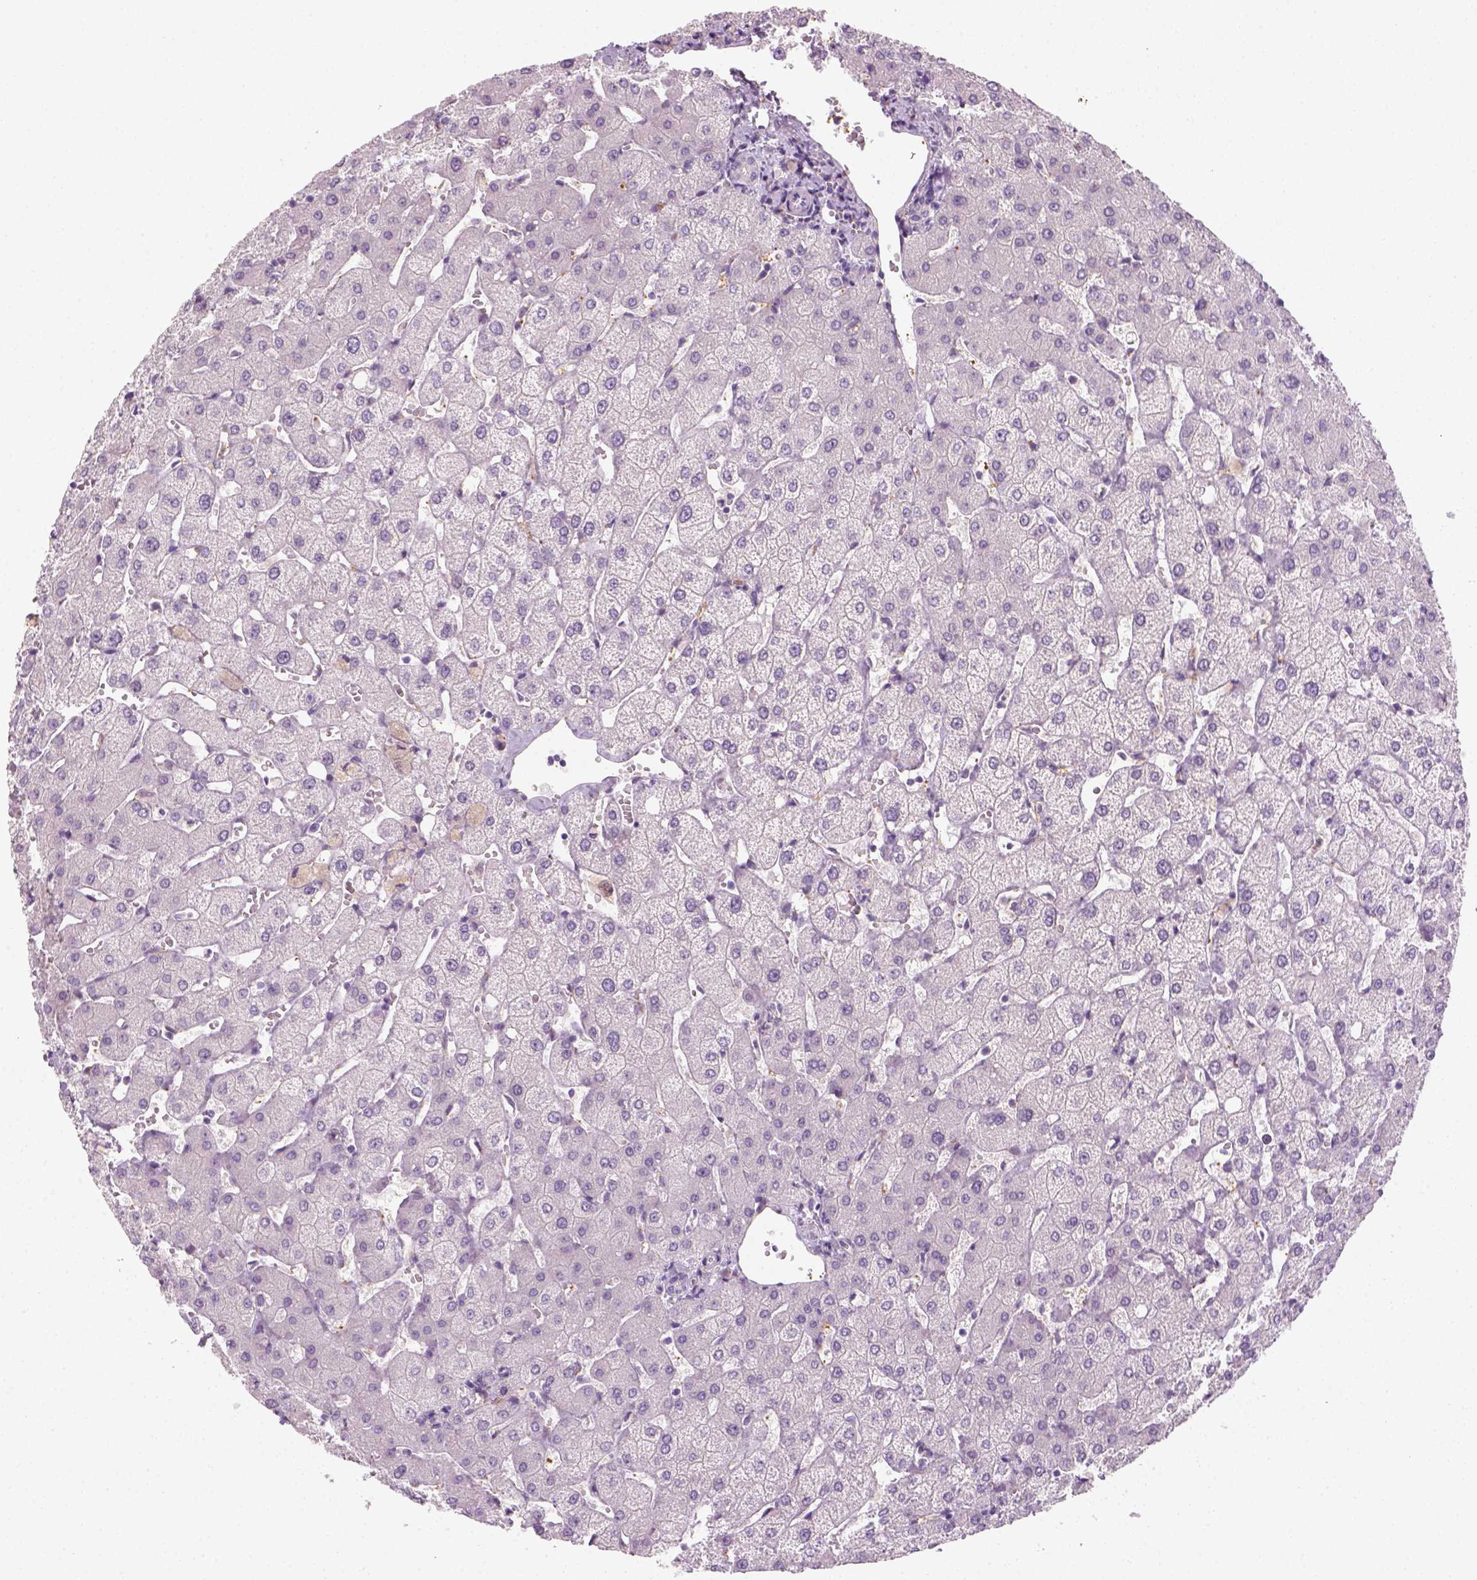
{"staining": {"intensity": "negative", "quantity": "none", "location": "none"}, "tissue": "liver", "cell_type": "Cholangiocytes", "image_type": "normal", "snomed": [{"axis": "morphology", "description": "Normal tissue, NOS"}, {"axis": "topography", "description": "Liver"}], "caption": "IHC photomicrograph of unremarkable liver: liver stained with DAB reveals no significant protein positivity in cholangiocytes.", "gene": "FAM163B", "patient": {"sex": "female", "age": 54}}